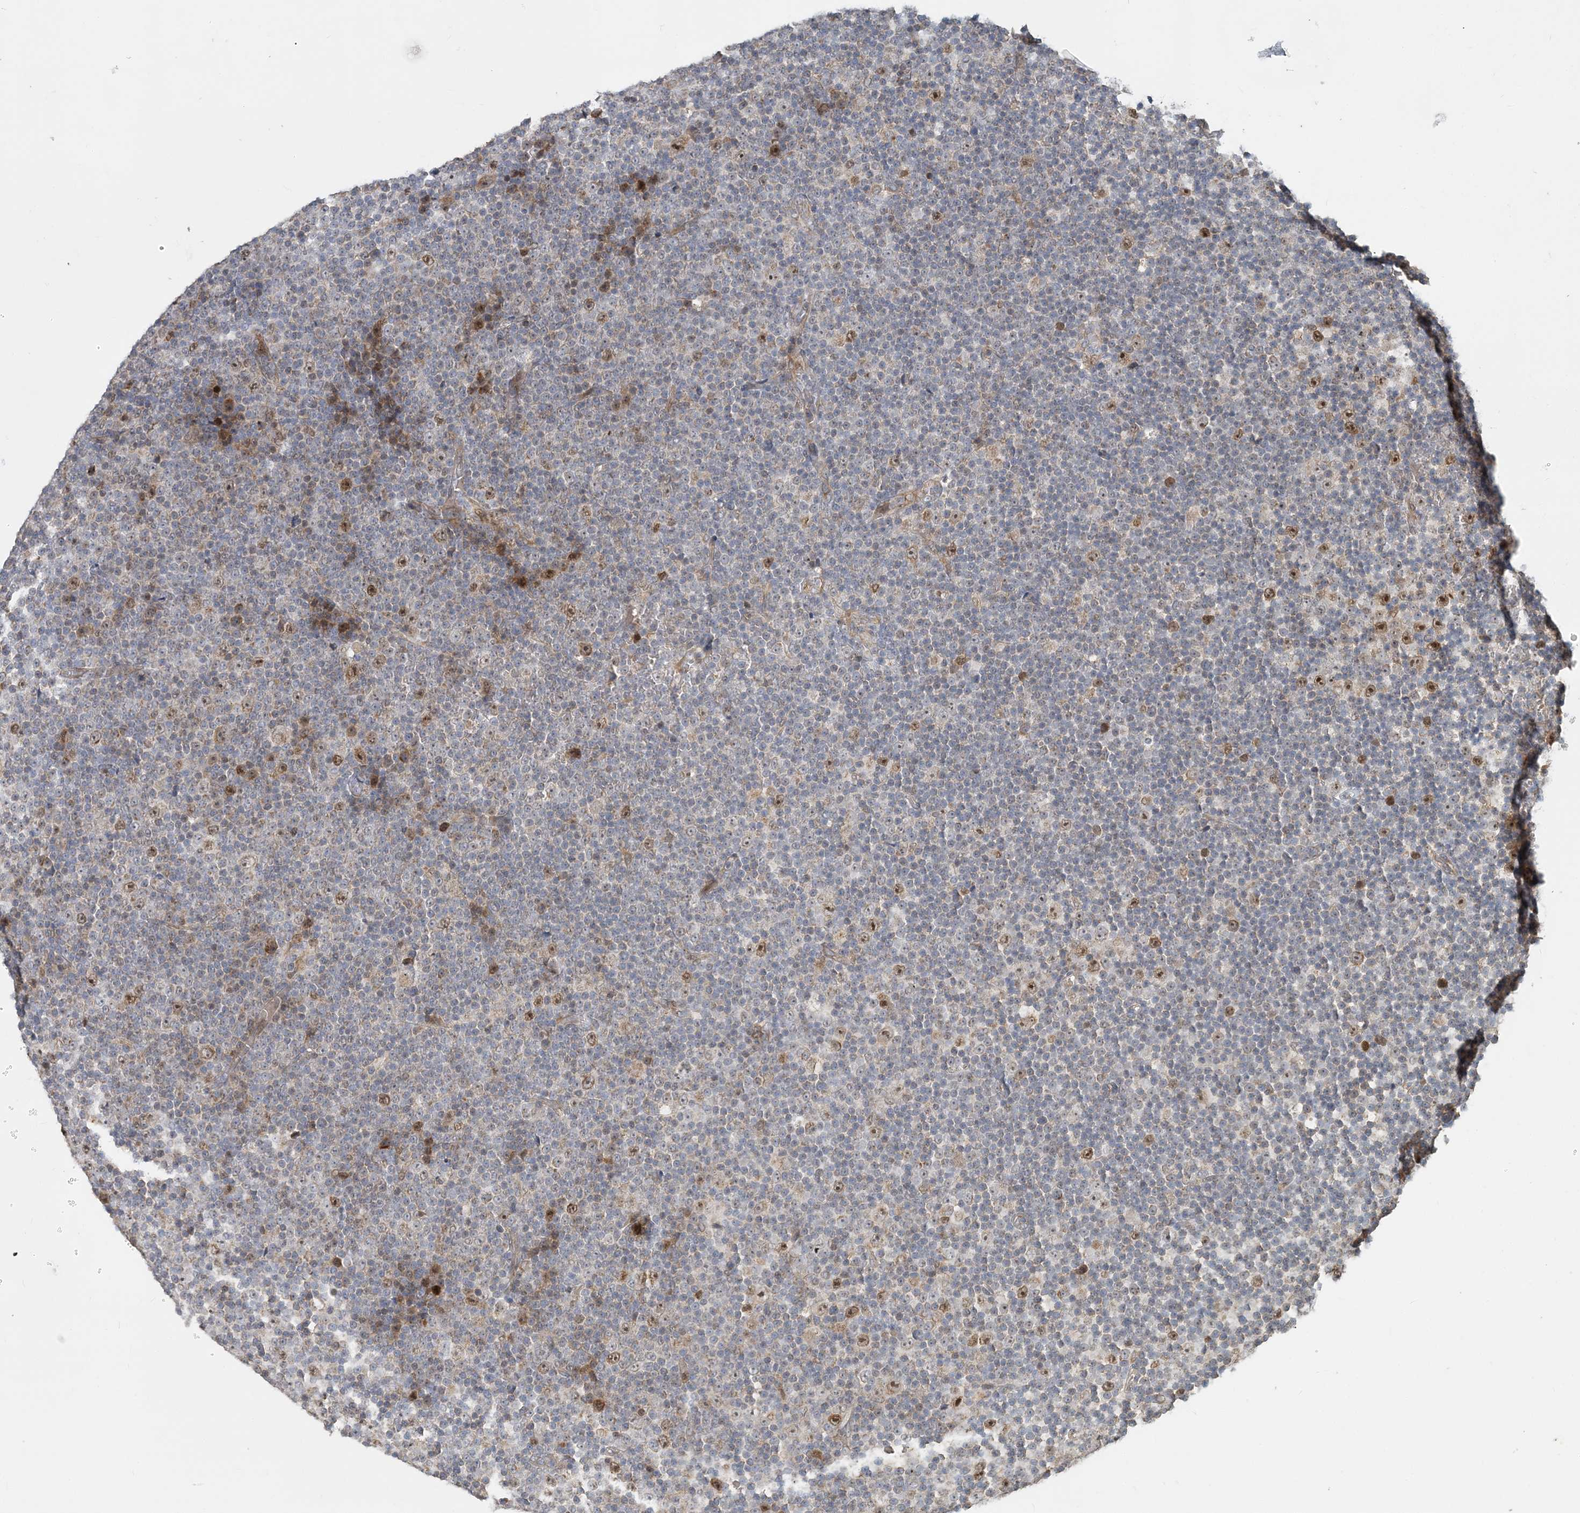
{"staining": {"intensity": "moderate", "quantity": "<25%", "location": "nuclear"}, "tissue": "lymphoma", "cell_type": "Tumor cells", "image_type": "cancer", "snomed": [{"axis": "morphology", "description": "Malignant lymphoma, non-Hodgkin's type, Low grade"}, {"axis": "topography", "description": "Lymph node"}], "caption": "Malignant lymphoma, non-Hodgkin's type (low-grade) was stained to show a protein in brown. There is low levels of moderate nuclear positivity in about <25% of tumor cells.", "gene": "TRAIP", "patient": {"sex": "female", "age": 67}}